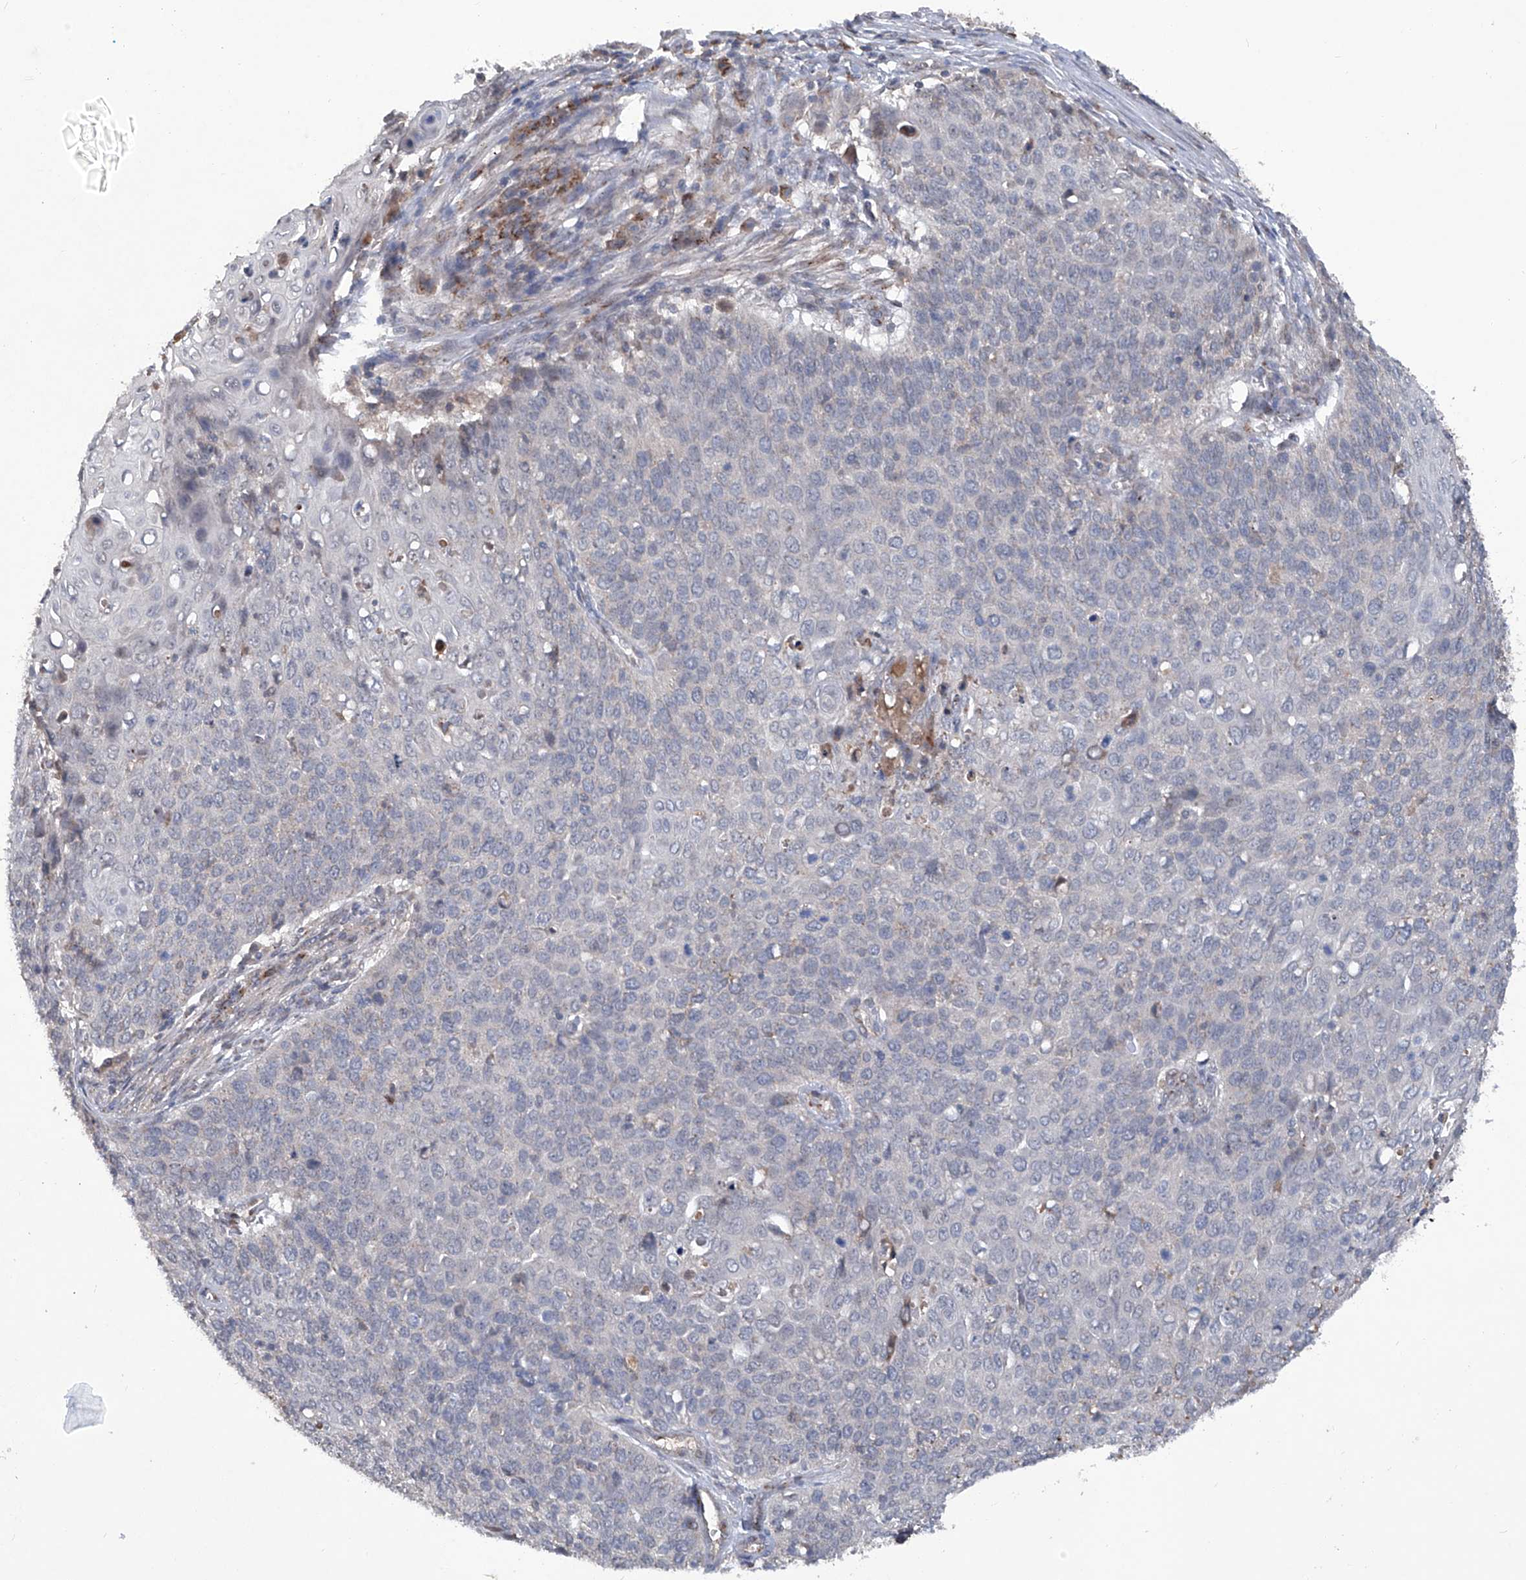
{"staining": {"intensity": "negative", "quantity": "none", "location": "none"}, "tissue": "cervical cancer", "cell_type": "Tumor cells", "image_type": "cancer", "snomed": [{"axis": "morphology", "description": "Squamous cell carcinoma, NOS"}, {"axis": "topography", "description": "Cervix"}], "caption": "DAB (3,3'-diaminobenzidine) immunohistochemical staining of human squamous cell carcinoma (cervical) exhibits no significant positivity in tumor cells.", "gene": "PCSK5", "patient": {"sex": "female", "age": 39}}